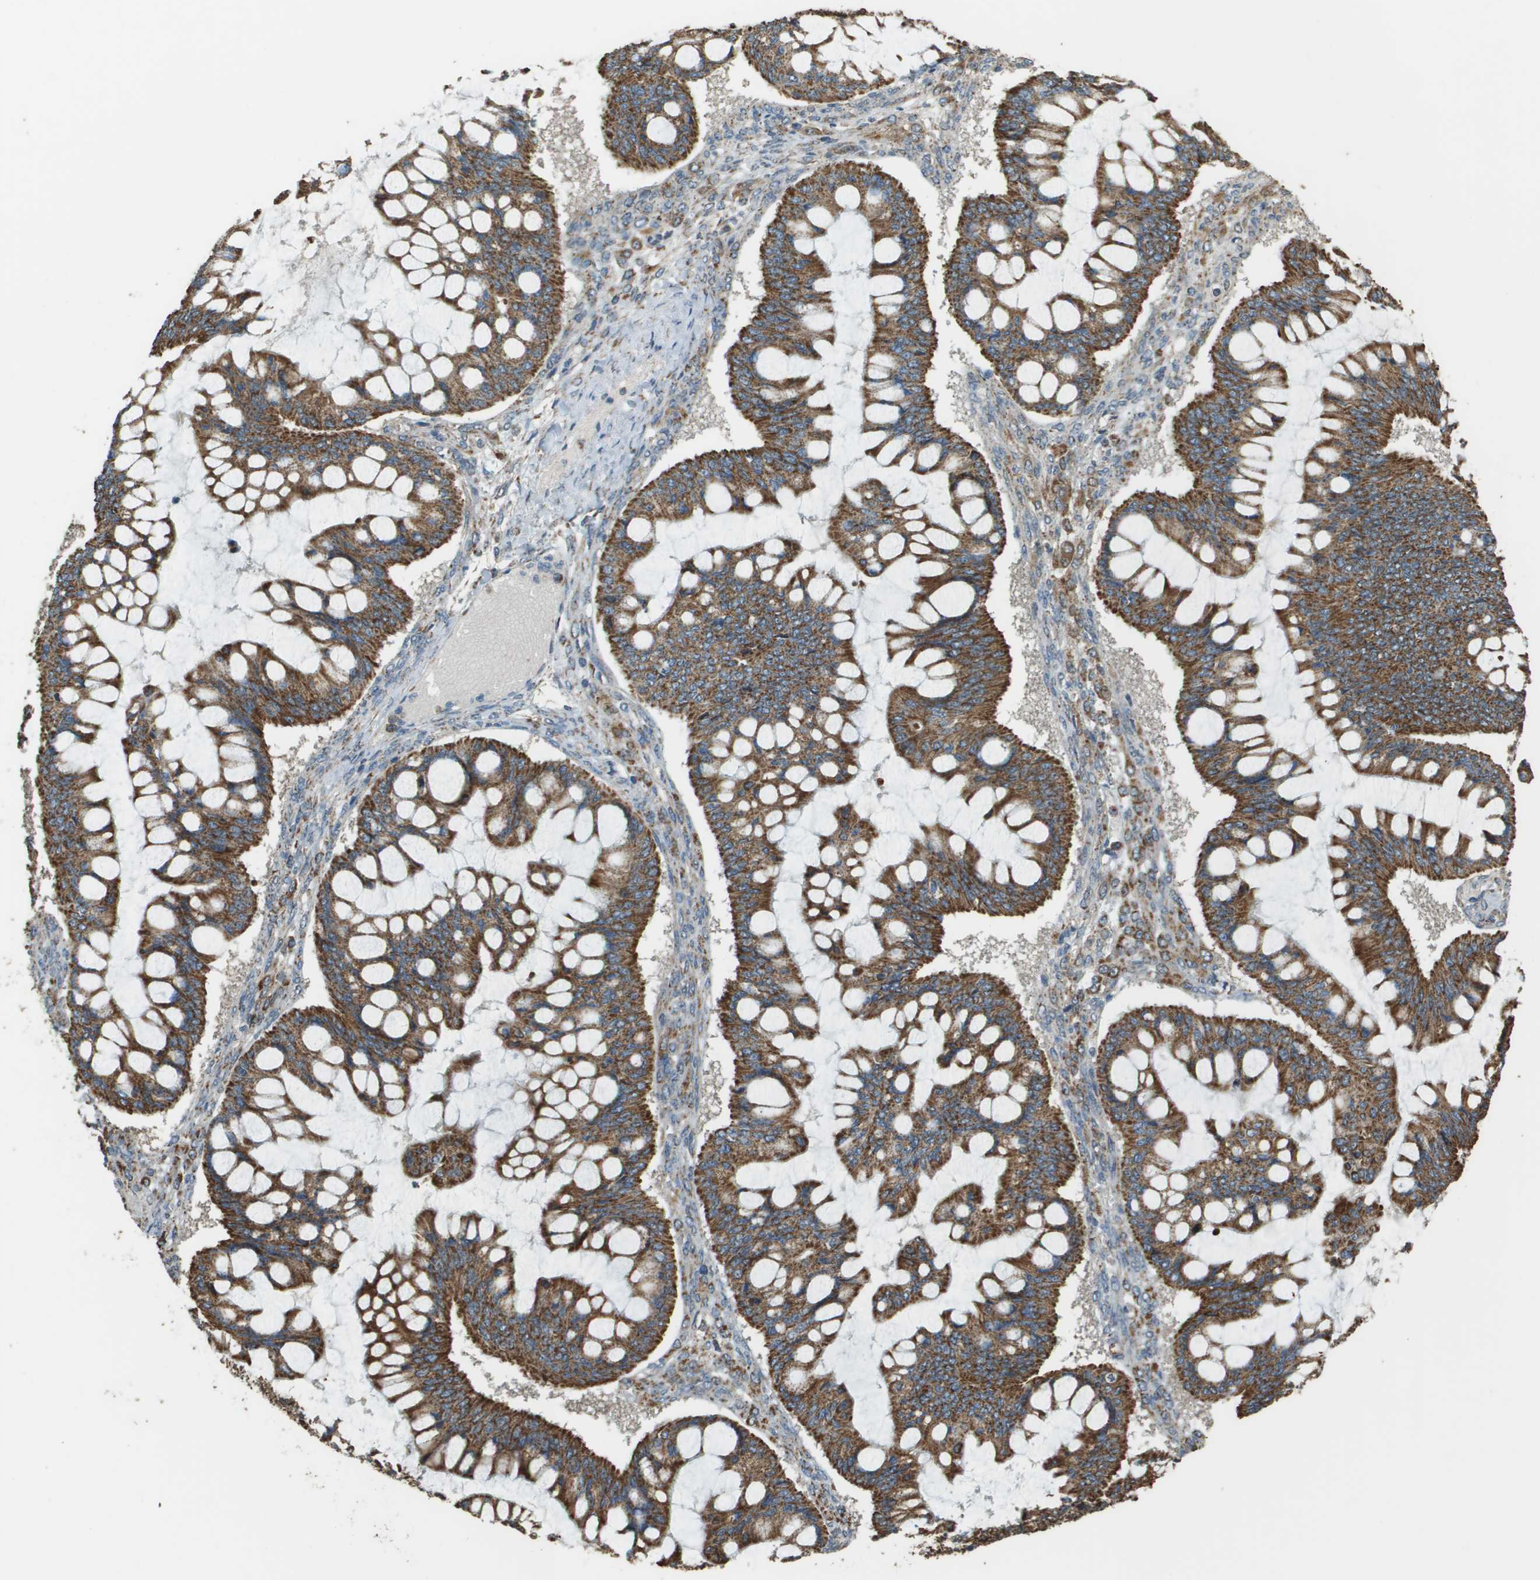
{"staining": {"intensity": "moderate", "quantity": ">75%", "location": "cytoplasmic/membranous"}, "tissue": "ovarian cancer", "cell_type": "Tumor cells", "image_type": "cancer", "snomed": [{"axis": "morphology", "description": "Cystadenocarcinoma, mucinous, NOS"}, {"axis": "topography", "description": "Ovary"}], "caption": "Immunohistochemical staining of mucinous cystadenocarcinoma (ovarian) demonstrates medium levels of moderate cytoplasmic/membranous staining in approximately >75% of tumor cells.", "gene": "FH", "patient": {"sex": "female", "age": 73}}